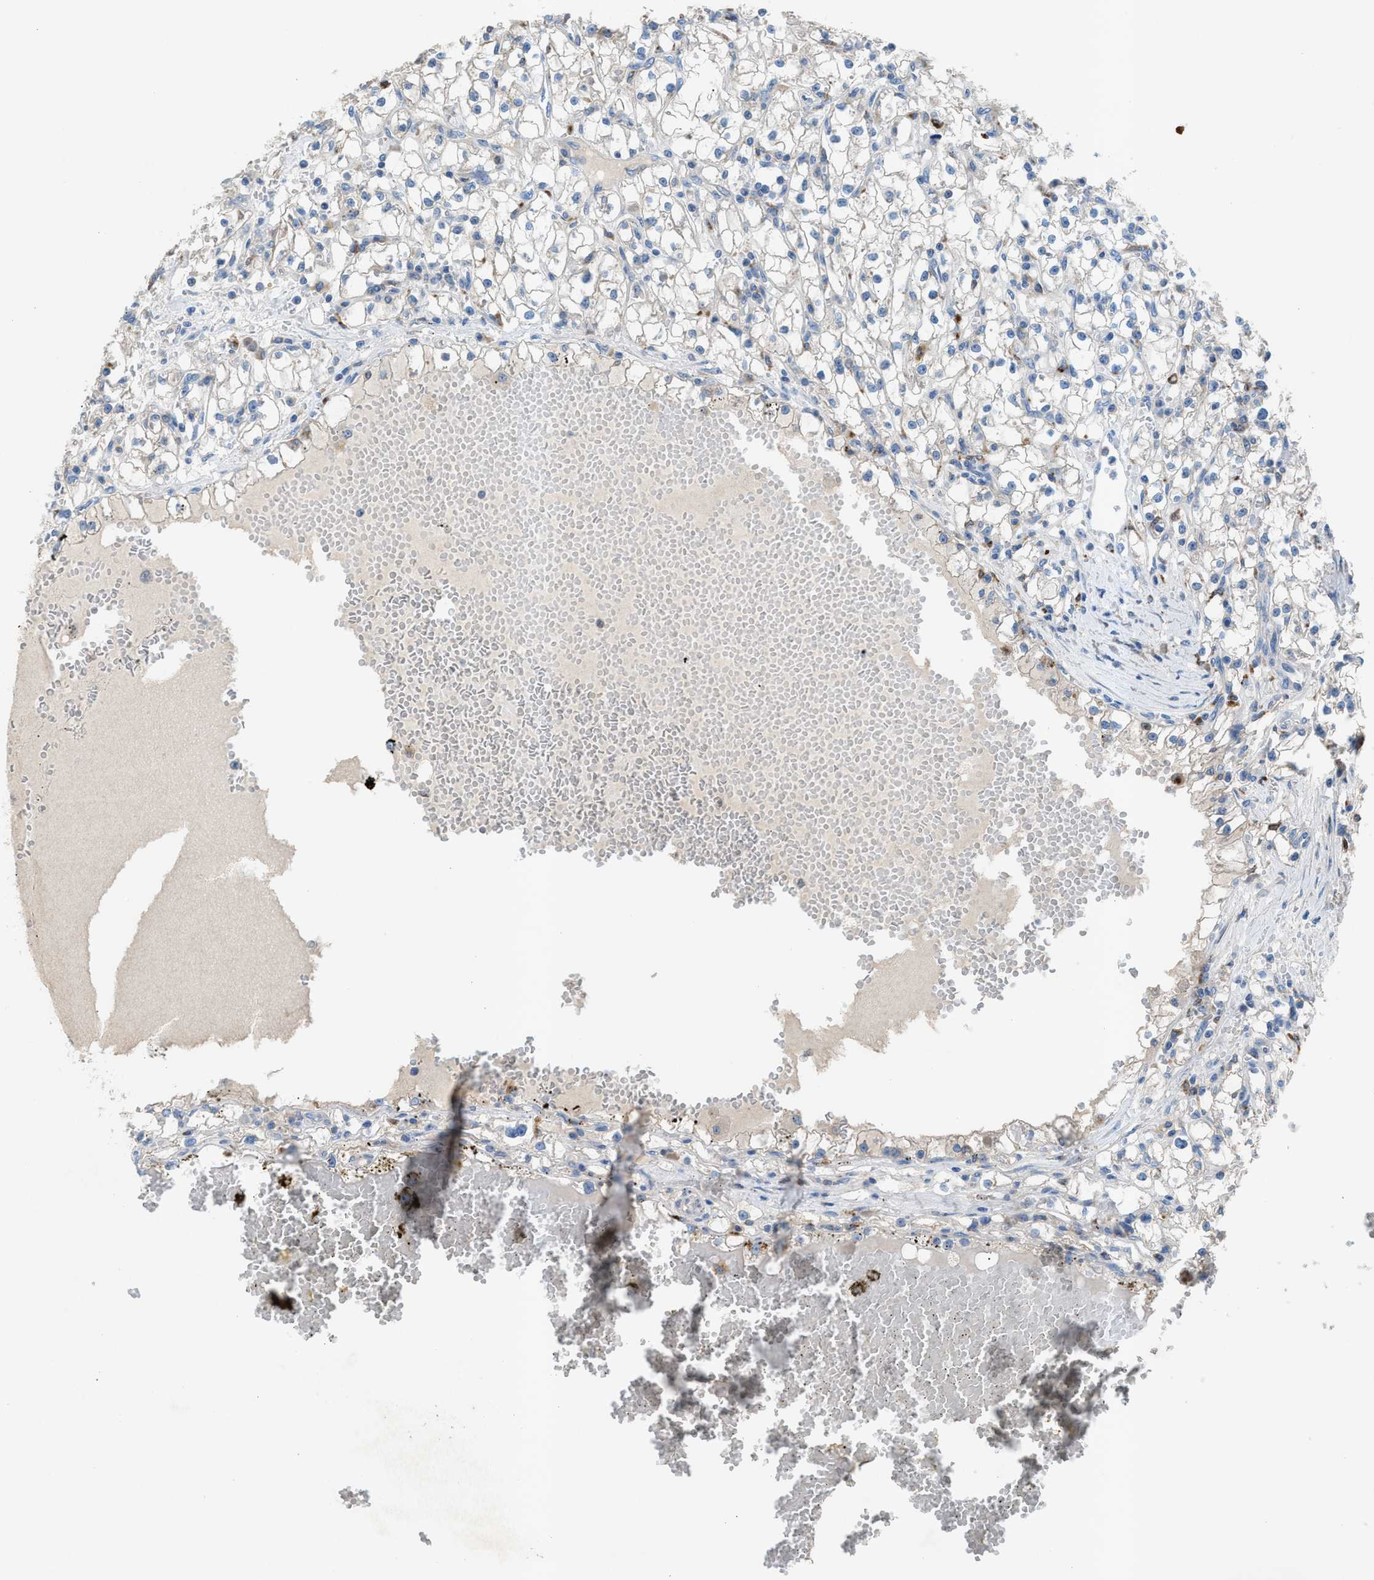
{"staining": {"intensity": "negative", "quantity": "none", "location": "none"}, "tissue": "renal cancer", "cell_type": "Tumor cells", "image_type": "cancer", "snomed": [{"axis": "morphology", "description": "Adenocarcinoma, NOS"}, {"axis": "topography", "description": "Kidney"}], "caption": "The IHC histopathology image has no significant expression in tumor cells of renal adenocarcinoma tissue. (IHC, brightfield microscopy, high magnification).", "gene": "AOAH", "patient": {"sex": "male", "age": 56}}